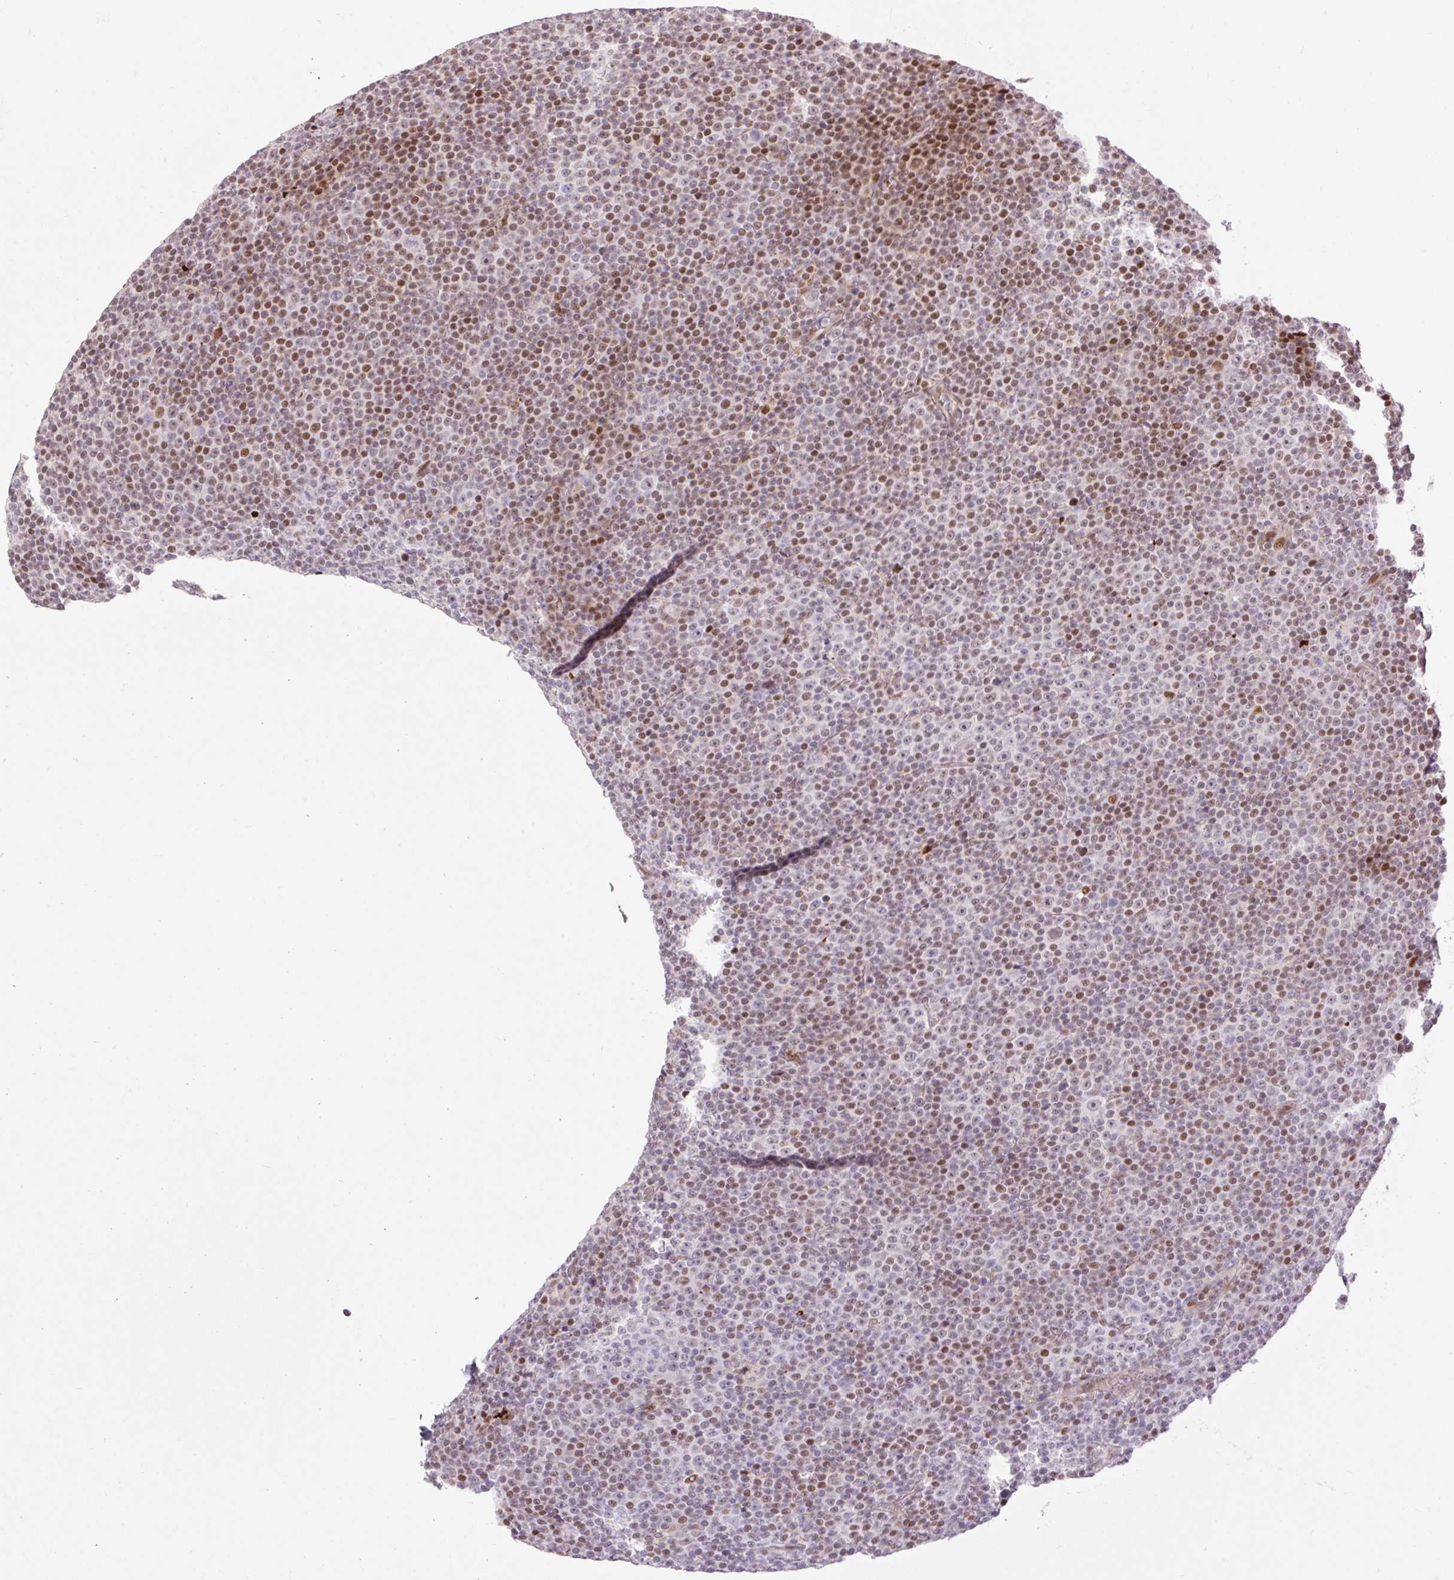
{"staining": {"intensity": "moderate", "quantity": "25%-75%", "location": "nuclear"}, "tissue": "lymphoma", "cell_type": "Tumor cells", "image_type": "cancer", "snomed": [{"axis": "morphology", "description": "Malignant lymphoma, non-Hodgkin's type, Low grade"}, {"axis": "topography", "description": "Lymph node"}], "caption": "Tumor cells exhibit medium levels of moderate nuclear positivity in approximately 25%-75% of cells in human low-grade malignant lymphoma, non-Hodgkin's type. (brown staining indicates protein expression, while blue staining denotes nuclei).", "gene": "RIPPLY3", "patient": {"sex": "female", "age": 67}}